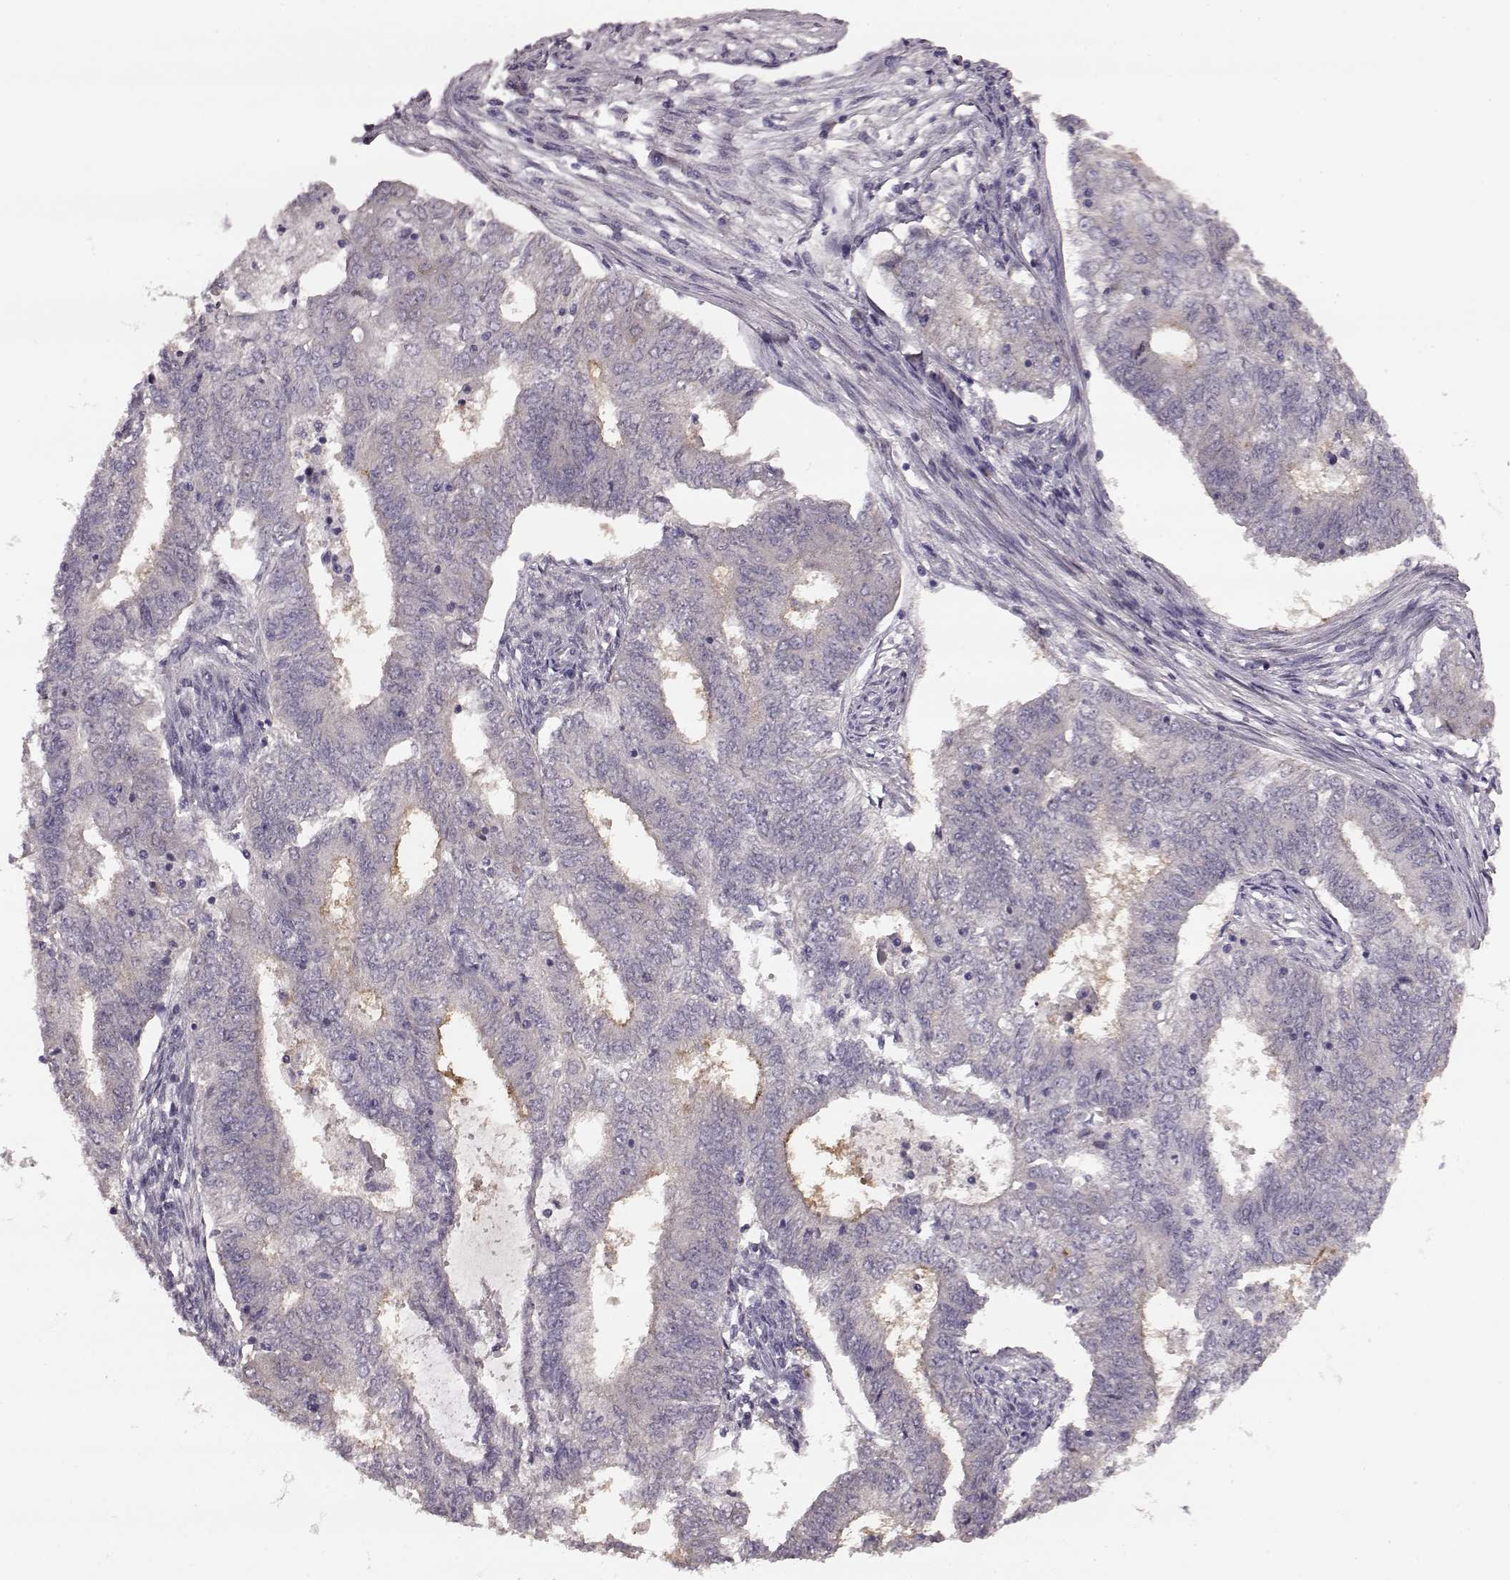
{"staining": {"intensity": "negative", "quantity": "none", "location": "none"}, "tissue": "endometrial cancer", "cell_type": "Tumor cells", "image_type": "cancer", "snomed": [{"axis": "morphology", "description": "Adenocarcinoma, NOS"}, {"axis": "topography", "description": "Endometrium"}], "caption": "This is an IHC histopathology image of human endometrial adenocarcinoma. There is no positivity in tumor cells.", "gene": "SLC52A3", "patient": {"sex": "female", "age": 62}}